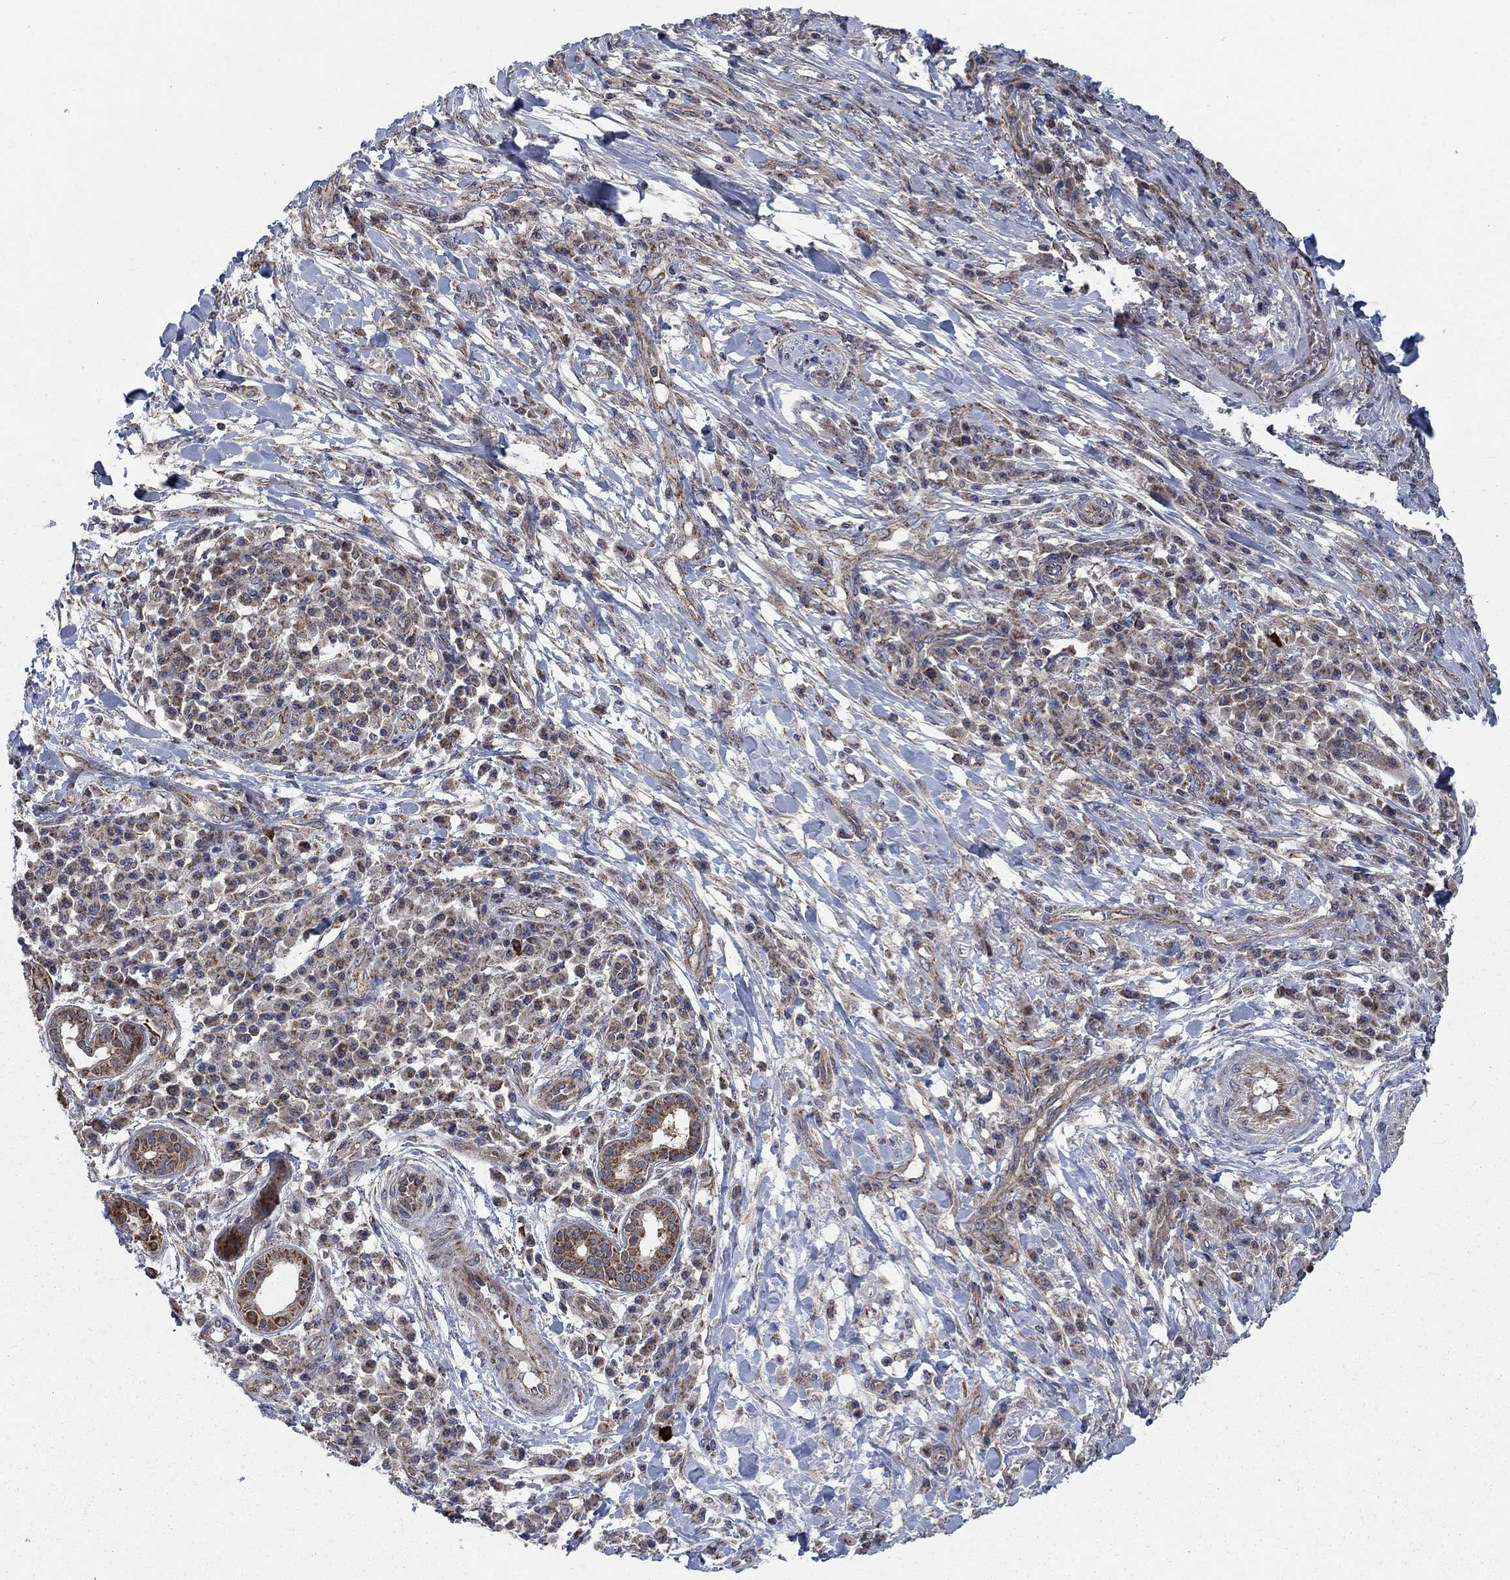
{"staining": {"intensity": "moderate", "quantity": "25%-75%", "location": "cytoplasmic/membranous"}, "tissue": "skin cancer", "cell_type": "Tumor cells", "image_type": "cancer", "snomed": [{"axis": "morphology", "description": "Squamous cell carcinoma, NOS"}, {"axis": "topography", "description": "Skin"}], "caption": "The histopathology image reveals staining of squamous cell carcinoma (skin), revealing moderate cytoplasmic/membranous protein positivity (brown color) within tumor cells.", "gene": "NME7", "patient": {"sex": "male", "age": 92}}